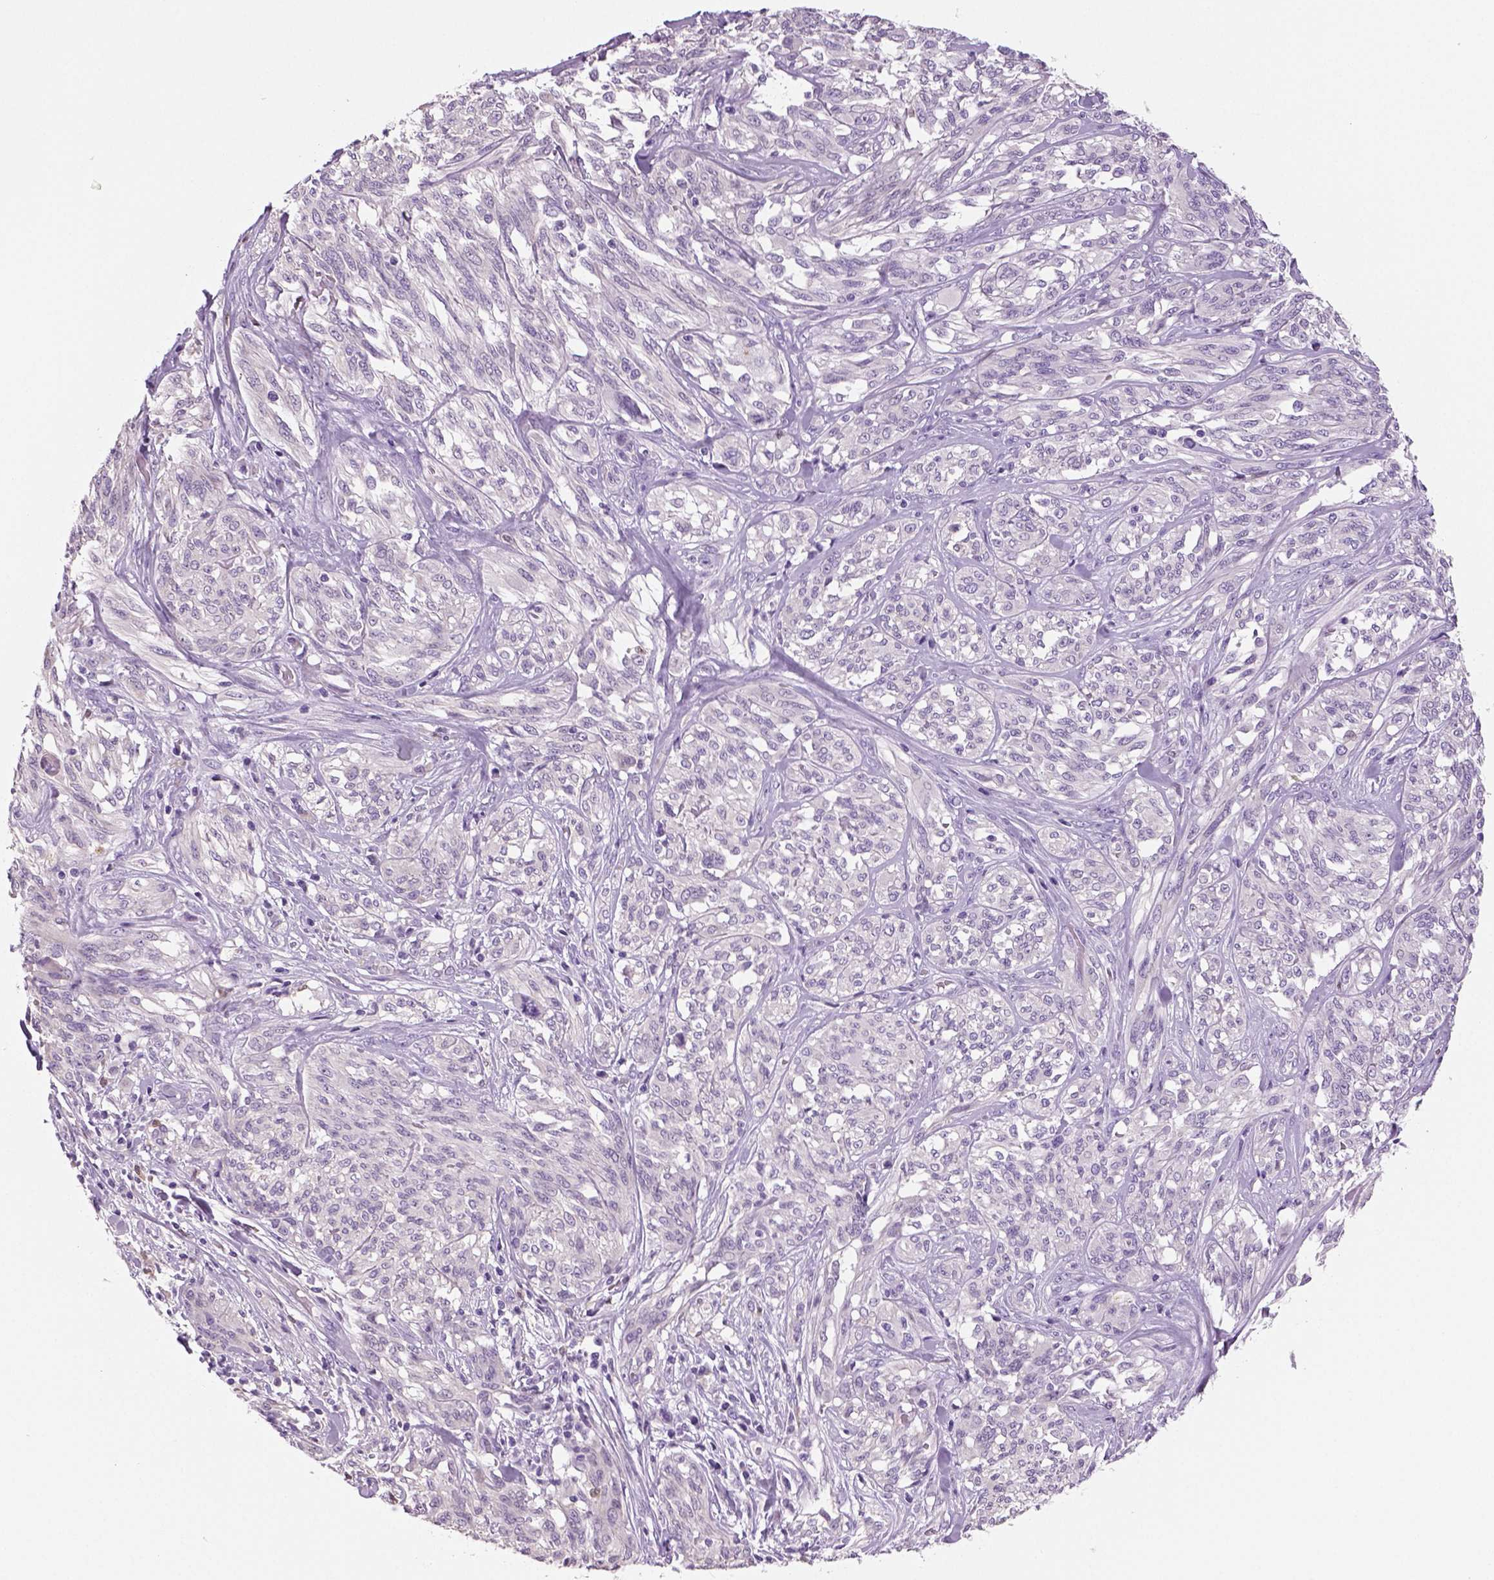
{"staining": {"intensity": "negative", "quantity": "none", "location": "none"}, "tissue": "melanoma", "cell_type": "Tumor cells", "image_type": "cancer", "snomed": [{"axis": "morphology", "description": "Malignant melanoma, NOS"}, {"axis": "topography", "description": "Skin"}], "caption": "Human melanoma stained for a protein using IHC reveals no expression in tumor cells.", "gene": "NECAB2", "patient": {"sex": "female", "age": 91}}